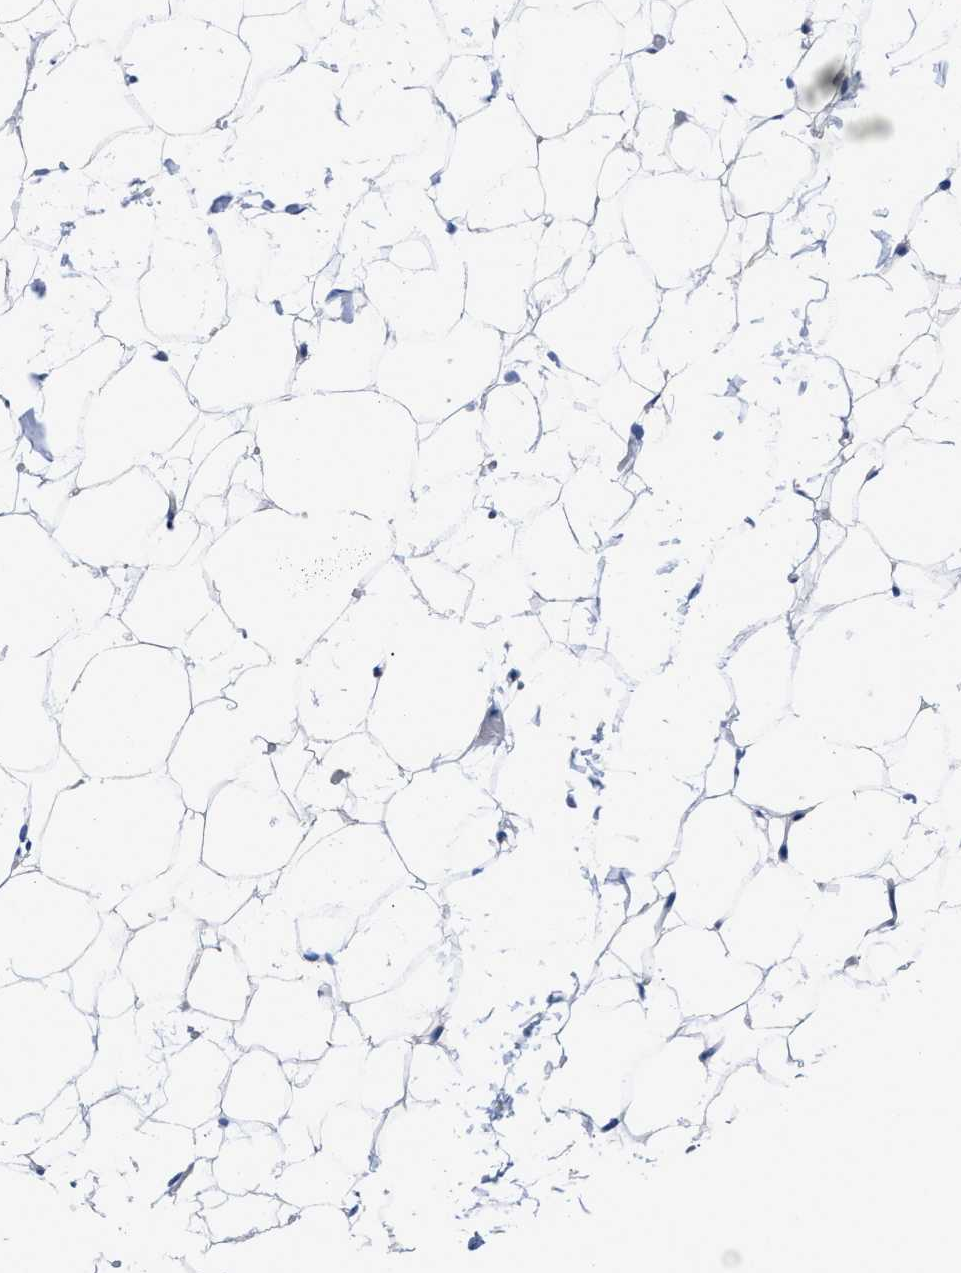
{"staining": {"intensity": "negative", "quantity": "none", "location": "none"}, "tissue": "adipose tissue", "cell_type": "Adipocytes", "image_type": "normal", "snomed": [{"axis": "morphology", "description": "Normal tissue, NOS"}, {"axis": "topography", "description": "Breast"}, {"axis": "topography", "description": "Soft tissue"}], "caption": "This is a image of immunohistochemistry (IHC) staining of unremarkable adipose tissue, which shows no expression in adipocytes.", "gene": "IRAG2", "patient": {"sex": "female", "age": 75}}